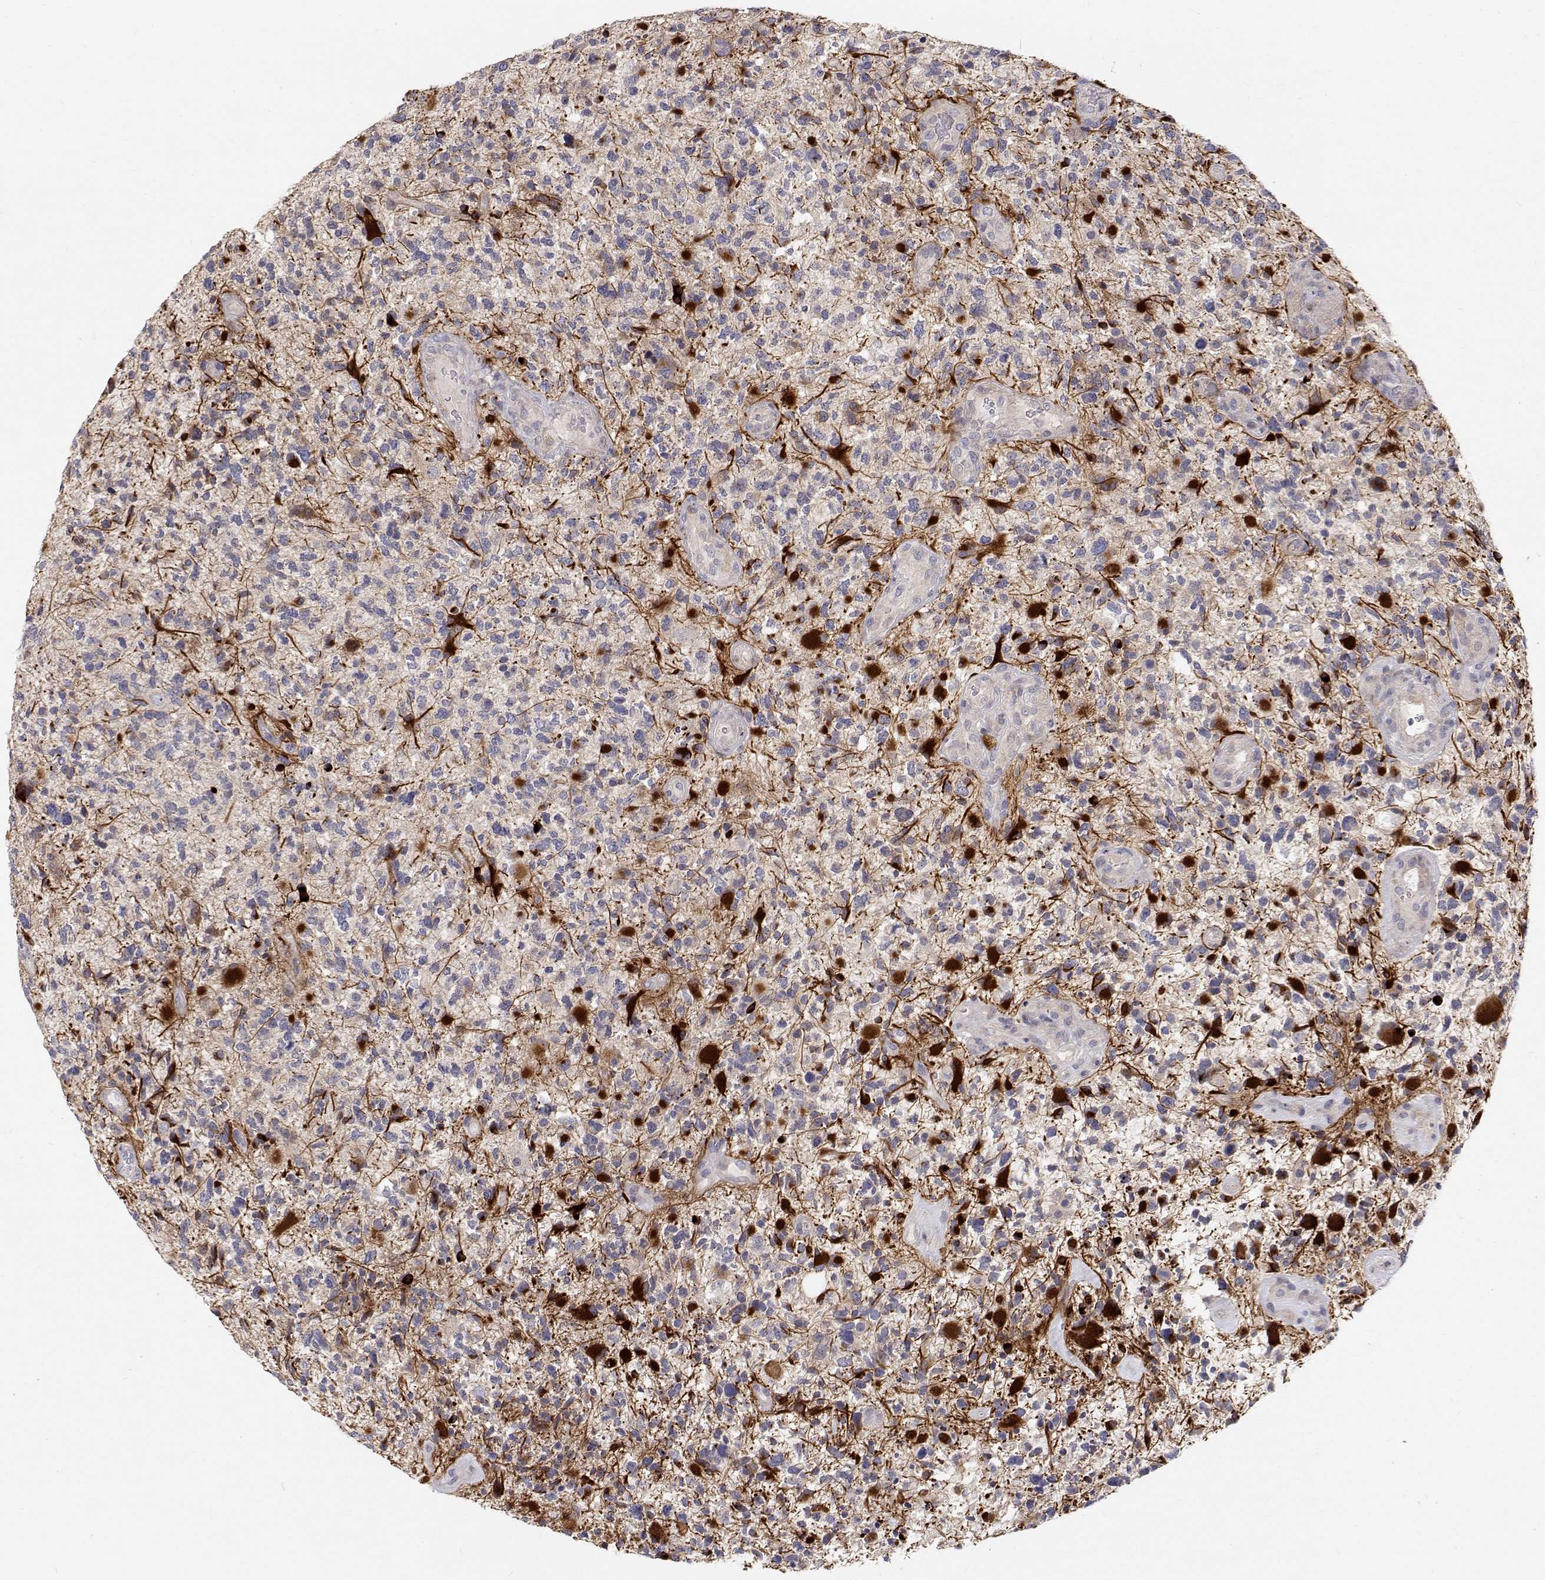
{"staining": {"intensity": "negative", "quantity": "none", "location": "none"}, "tissue": "glioma", "cell_type": "Tumor cells", "image_type": "cancer", "snomed": [{"axis": "morphology", "description": "Glioma, malignant, High grade"}, {"axis": "topography", "description": "Brain"}], "caption": "A histopathology image of glioma stained for a protein reveals no brown staining in tumor cells.", "gene": "MYPN", "patient": {"sex": "female", "age": 71}}